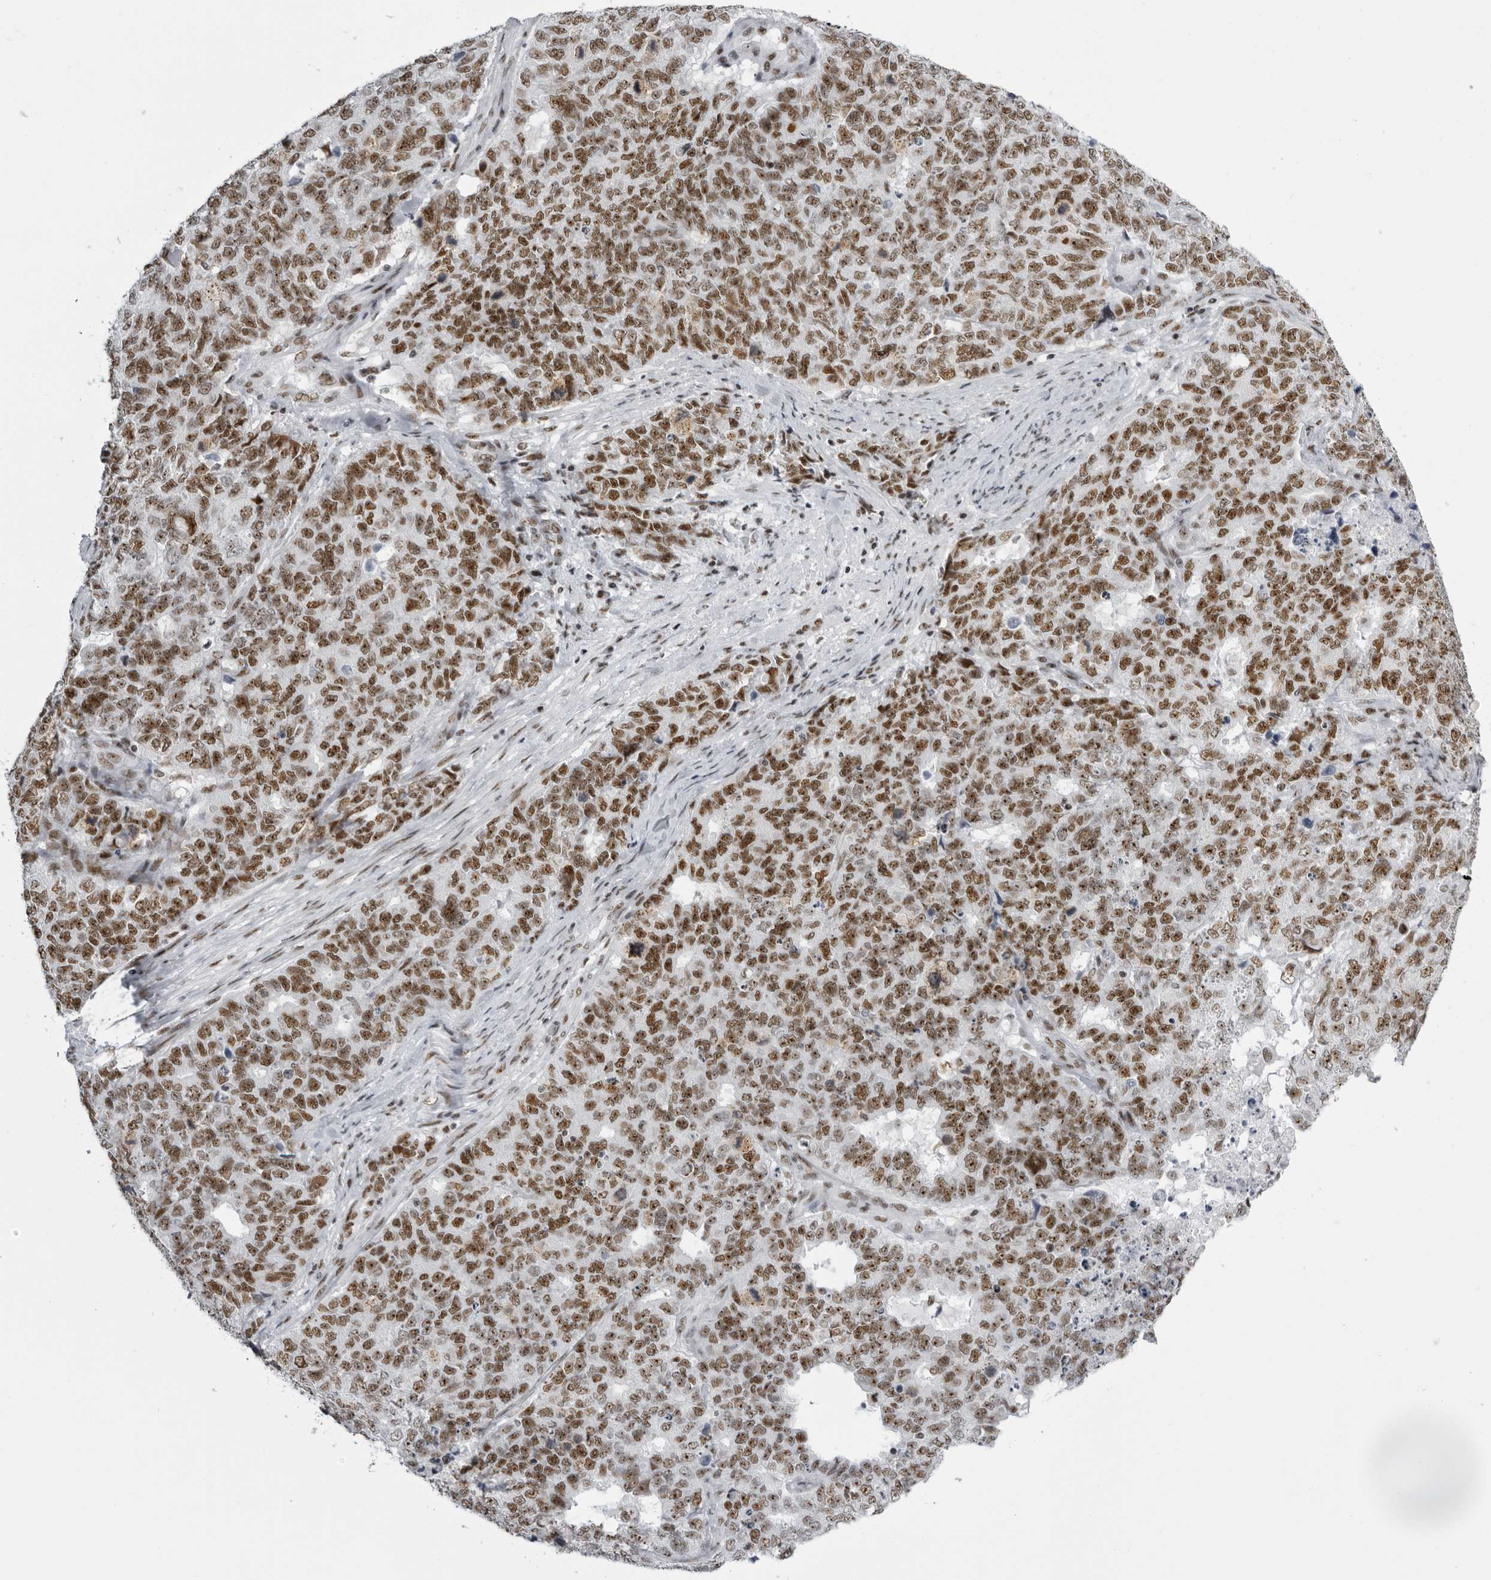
{"staining": {"intensity": "moderate", "quantity": ">75%", "location": "nuclear"}, "tissue": "cervical cancer", "cell_type": "Tumor cells", "image_type": "cancer", "snomed": [{"axis": "morphology", "description": "Squamous cell carcinoma, NOS"}, {"axis": "topography", "description": "Cervix"}], "caption": "Brown immunohistochemical staining in human cervical squamous cell carcinoma displays moderate nuclear expression in approximately >75% of tumor cells.", "gene": "DHX9", "patient": {"sex": "female", "age": 63}}